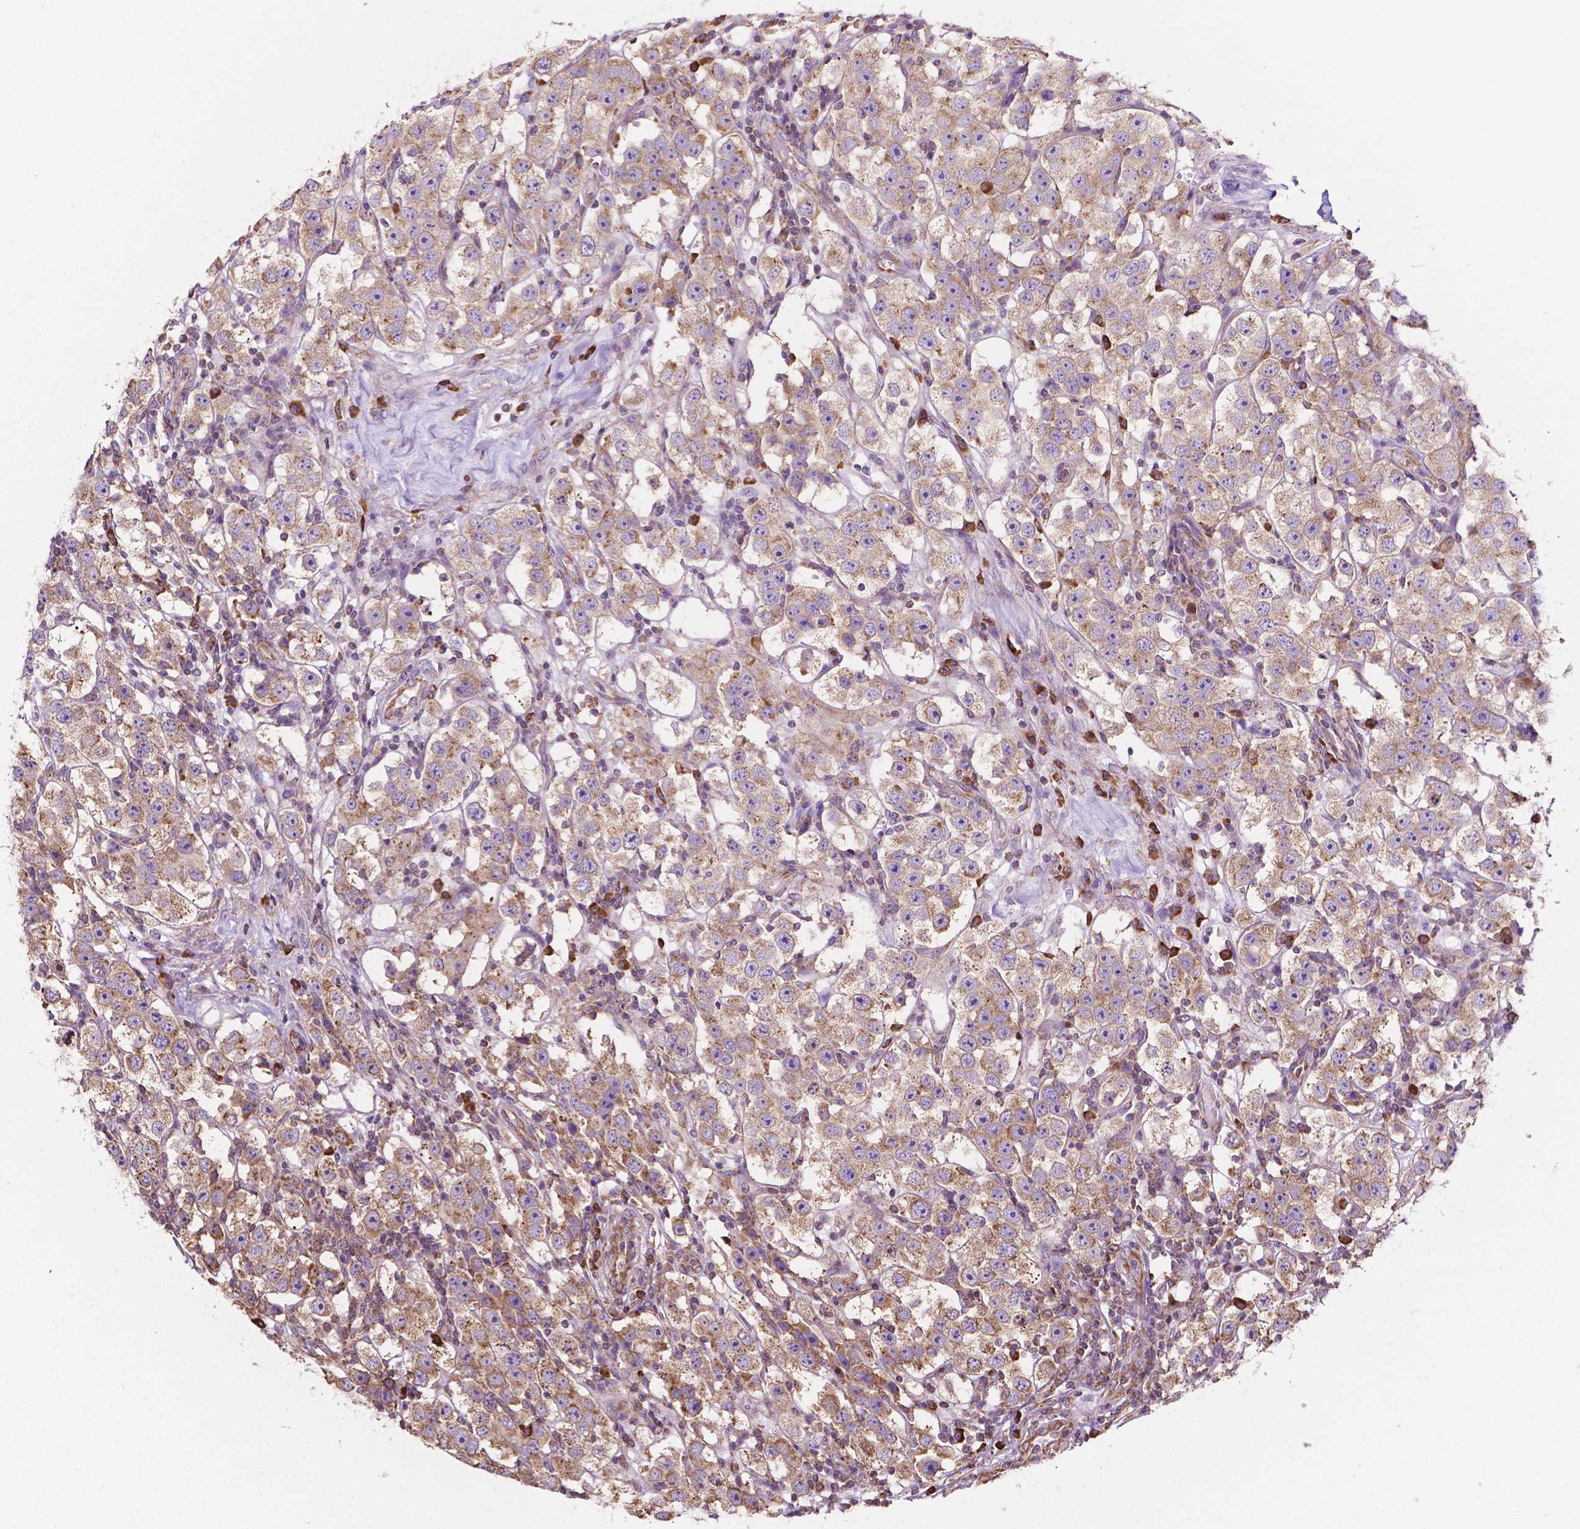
{"staining": {"intensity": "moderate", "quantity": ">75%", "location": "cytoplasmic/membranous"}, "tissue": "testis cancer", "cell_type": "Tumor cells", "image_type": "cancer", "snomed": [{"axis": "morphology", "description": "Seminoma, NOS"}, {"axis": "topography", "description": "Testis"}], "caption": "Protein analysis of testis seminoma tissue shows moderate cytoplasmic/membranous positivity in about >75% of tumor cells.", "gene": "RPL29", "patient": {"sex": "male", "age": 37}}